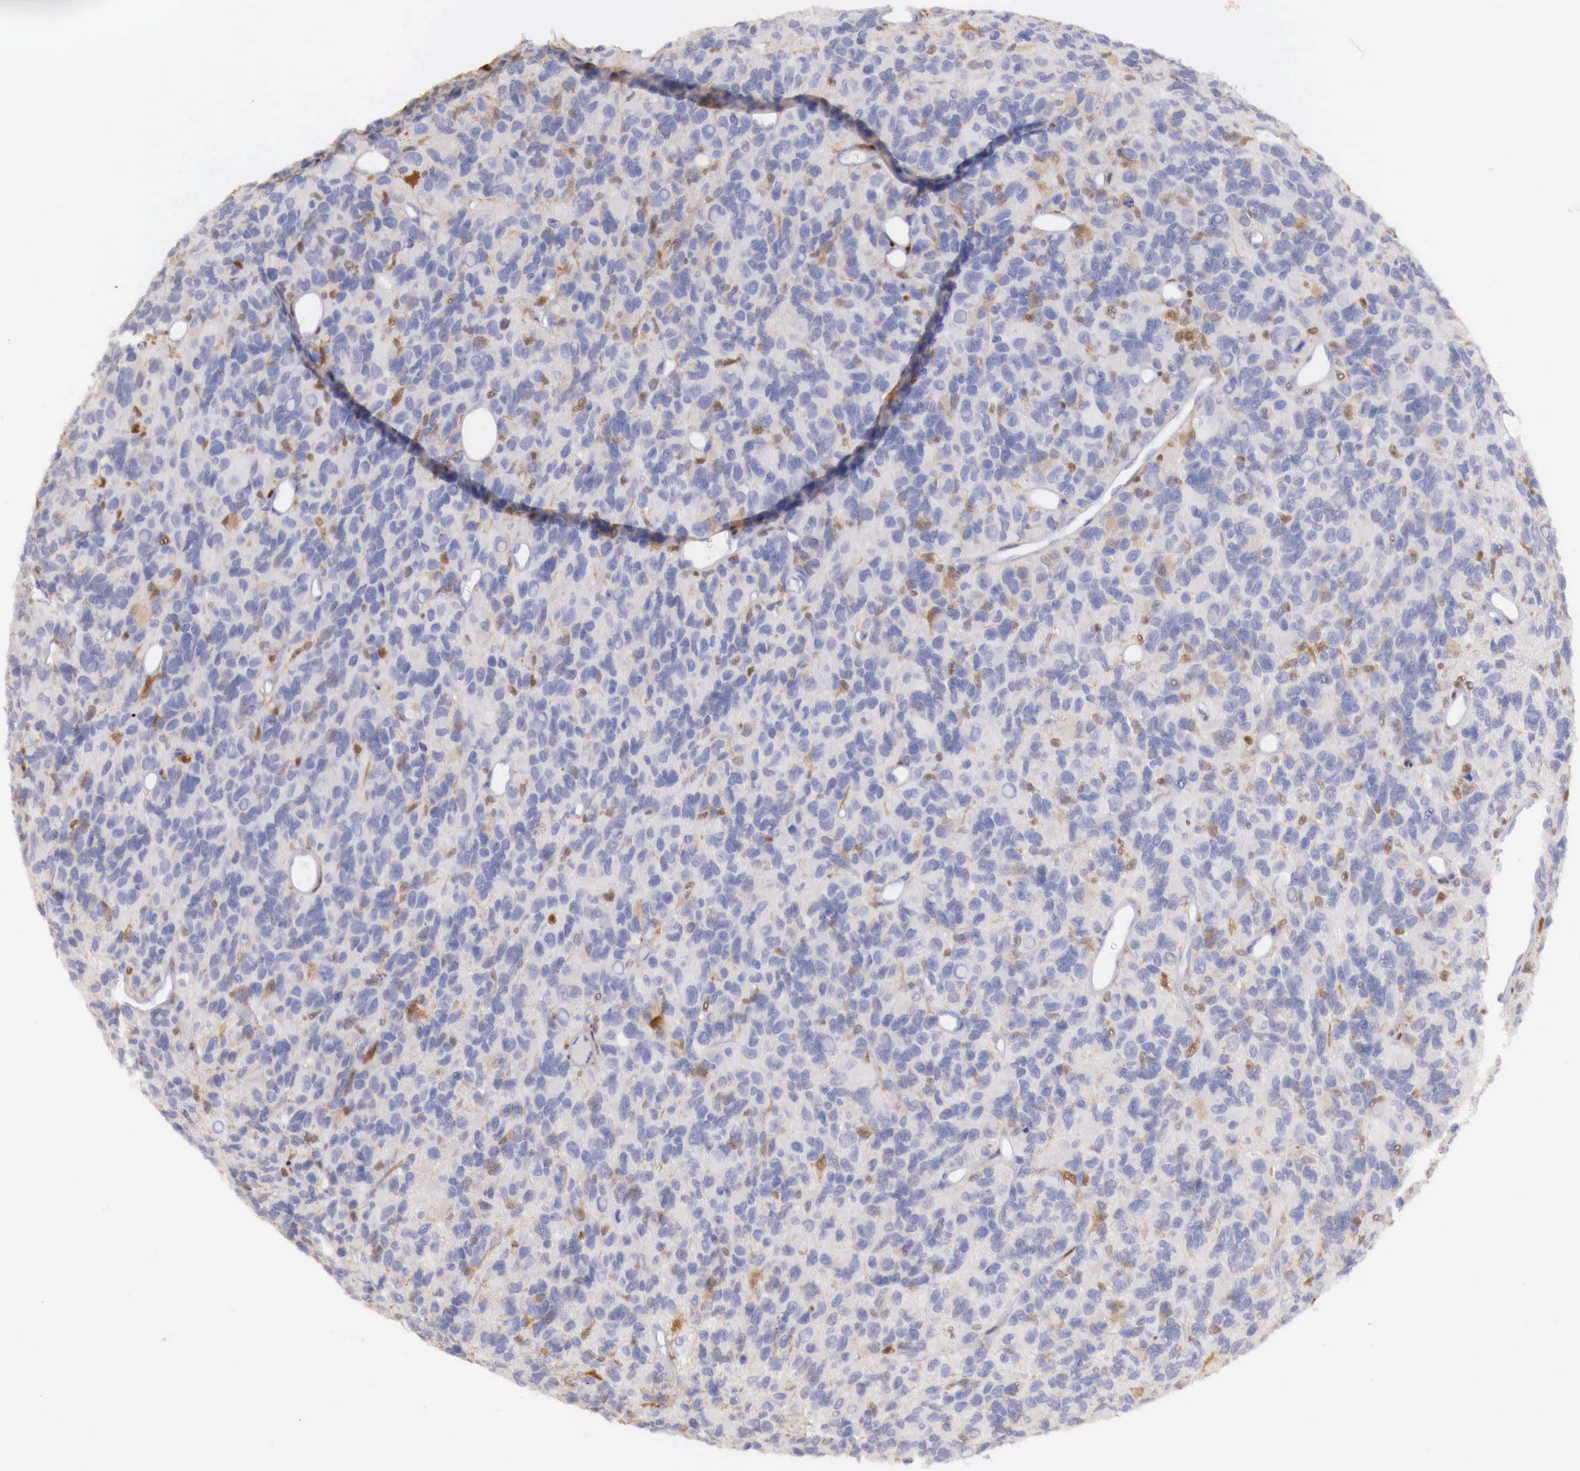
{"staining": {"intensity": "weak", "quantity": "25%-75%", "location": "cytoplasmic/membranous"}, "tissue": "glioma", "cell_type": "Tumor cells", "image_type": "cancer", "snomed": [{"axis": "morphology", "description": "Glioma, malignant, High grade"}, {"axis": "topography", "description": "Brain"}], "caption": "Protein expression analysis of human malignant glioma (high-grade) reveals weak cytoplasmic/membranous staining in about 25%-75% of tumor cells.", "gene": "RENBP", "patient": {"sex": "male", "age": 77}}